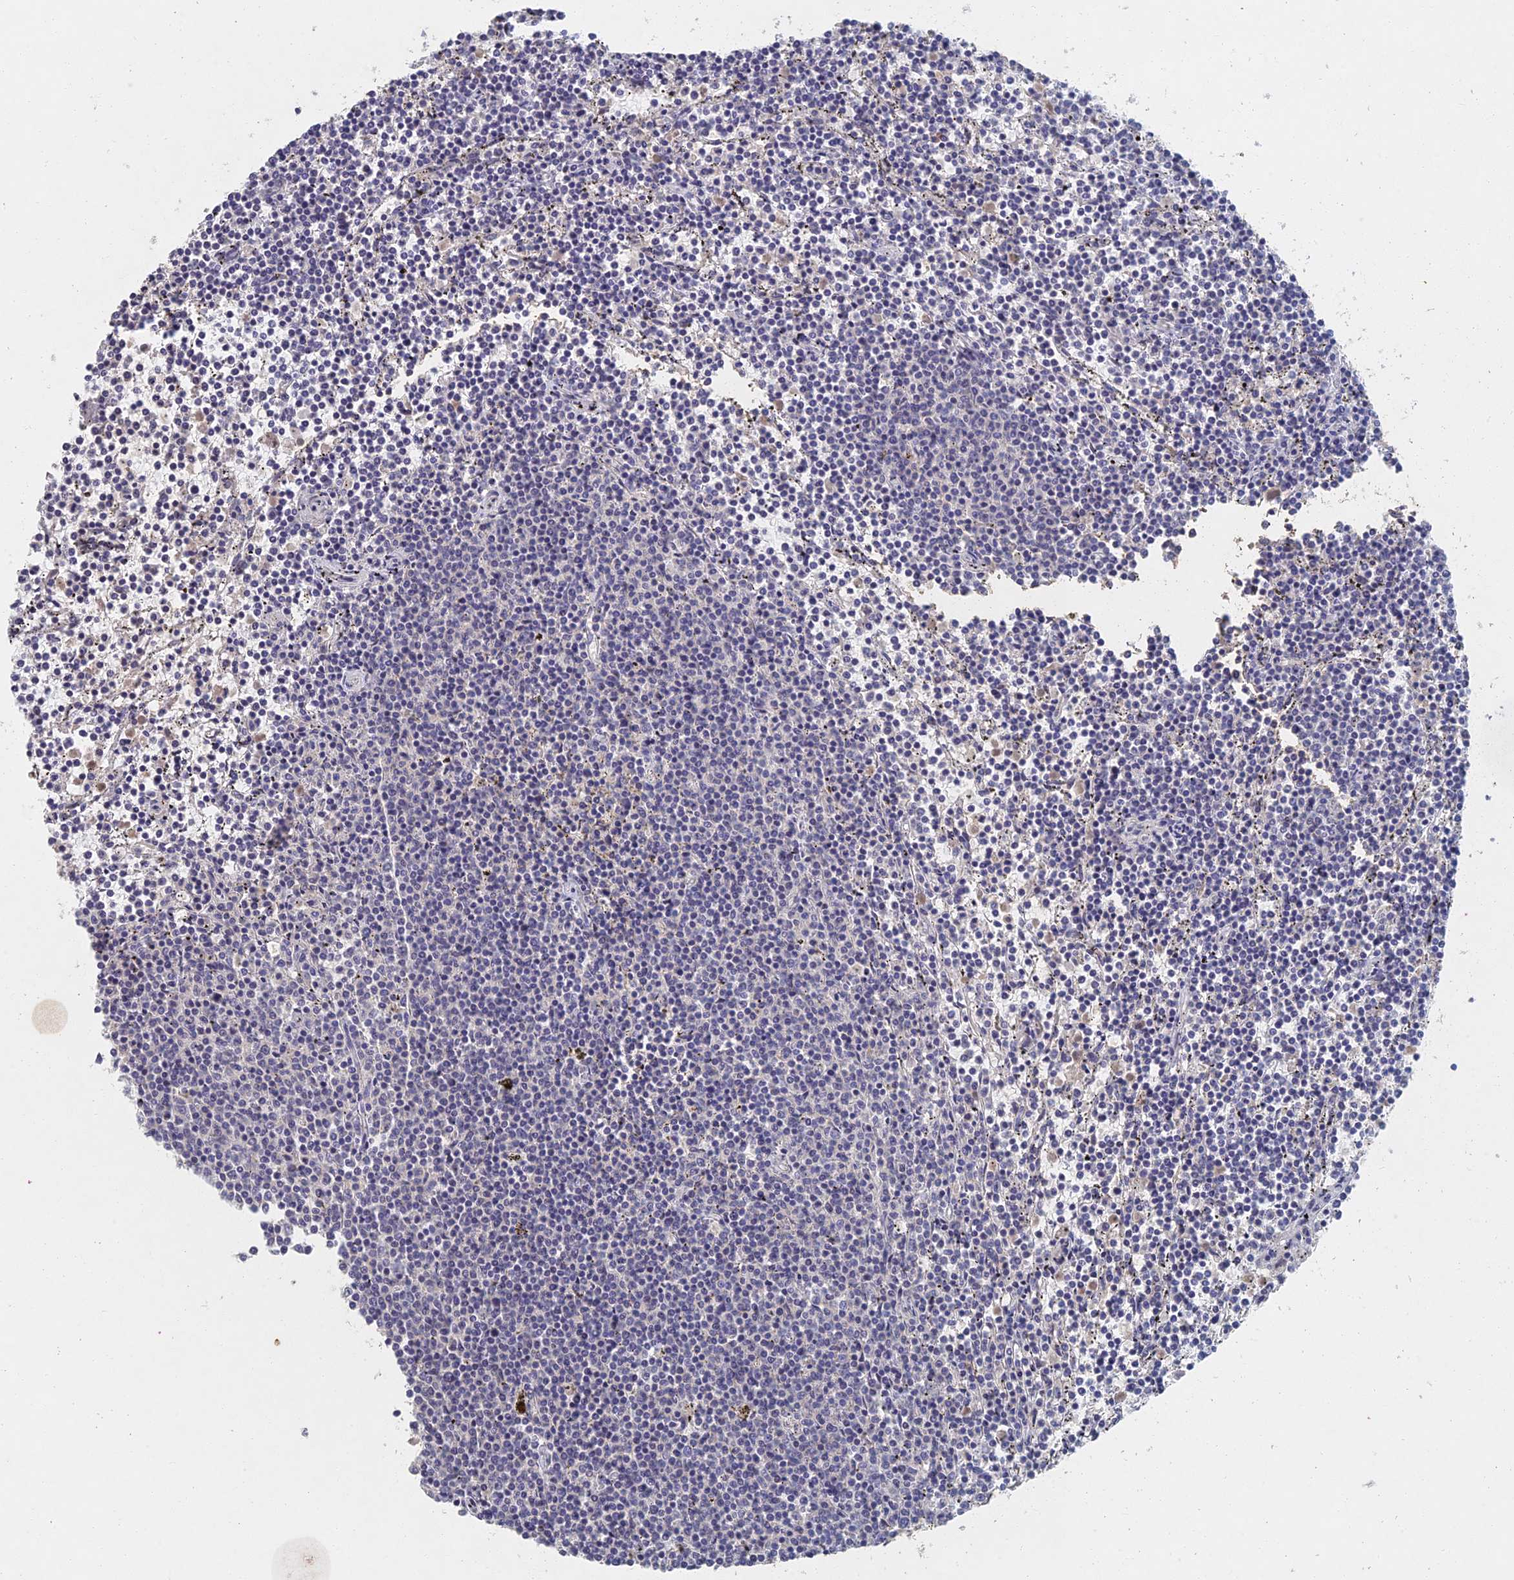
{"staining": {"intensity": "negative", "quantity": "none", "location": "none"}, "tissue": "lymphoma", "cell_type": "Tumor cells", "image_type": "cancer", "snomed": [{"axis": "morphology", "description": "Malignant lymphoma, non-Hodgkin's type, Low grade"}, {"axis": "topography", "description": "Spleen"}], "caption": "DAB immunohistochemical staining of human lymphoma reveals no significant staining in tumor cells.", "gene": "GNA15", "patient": {"sex": "female", "age": 50}}